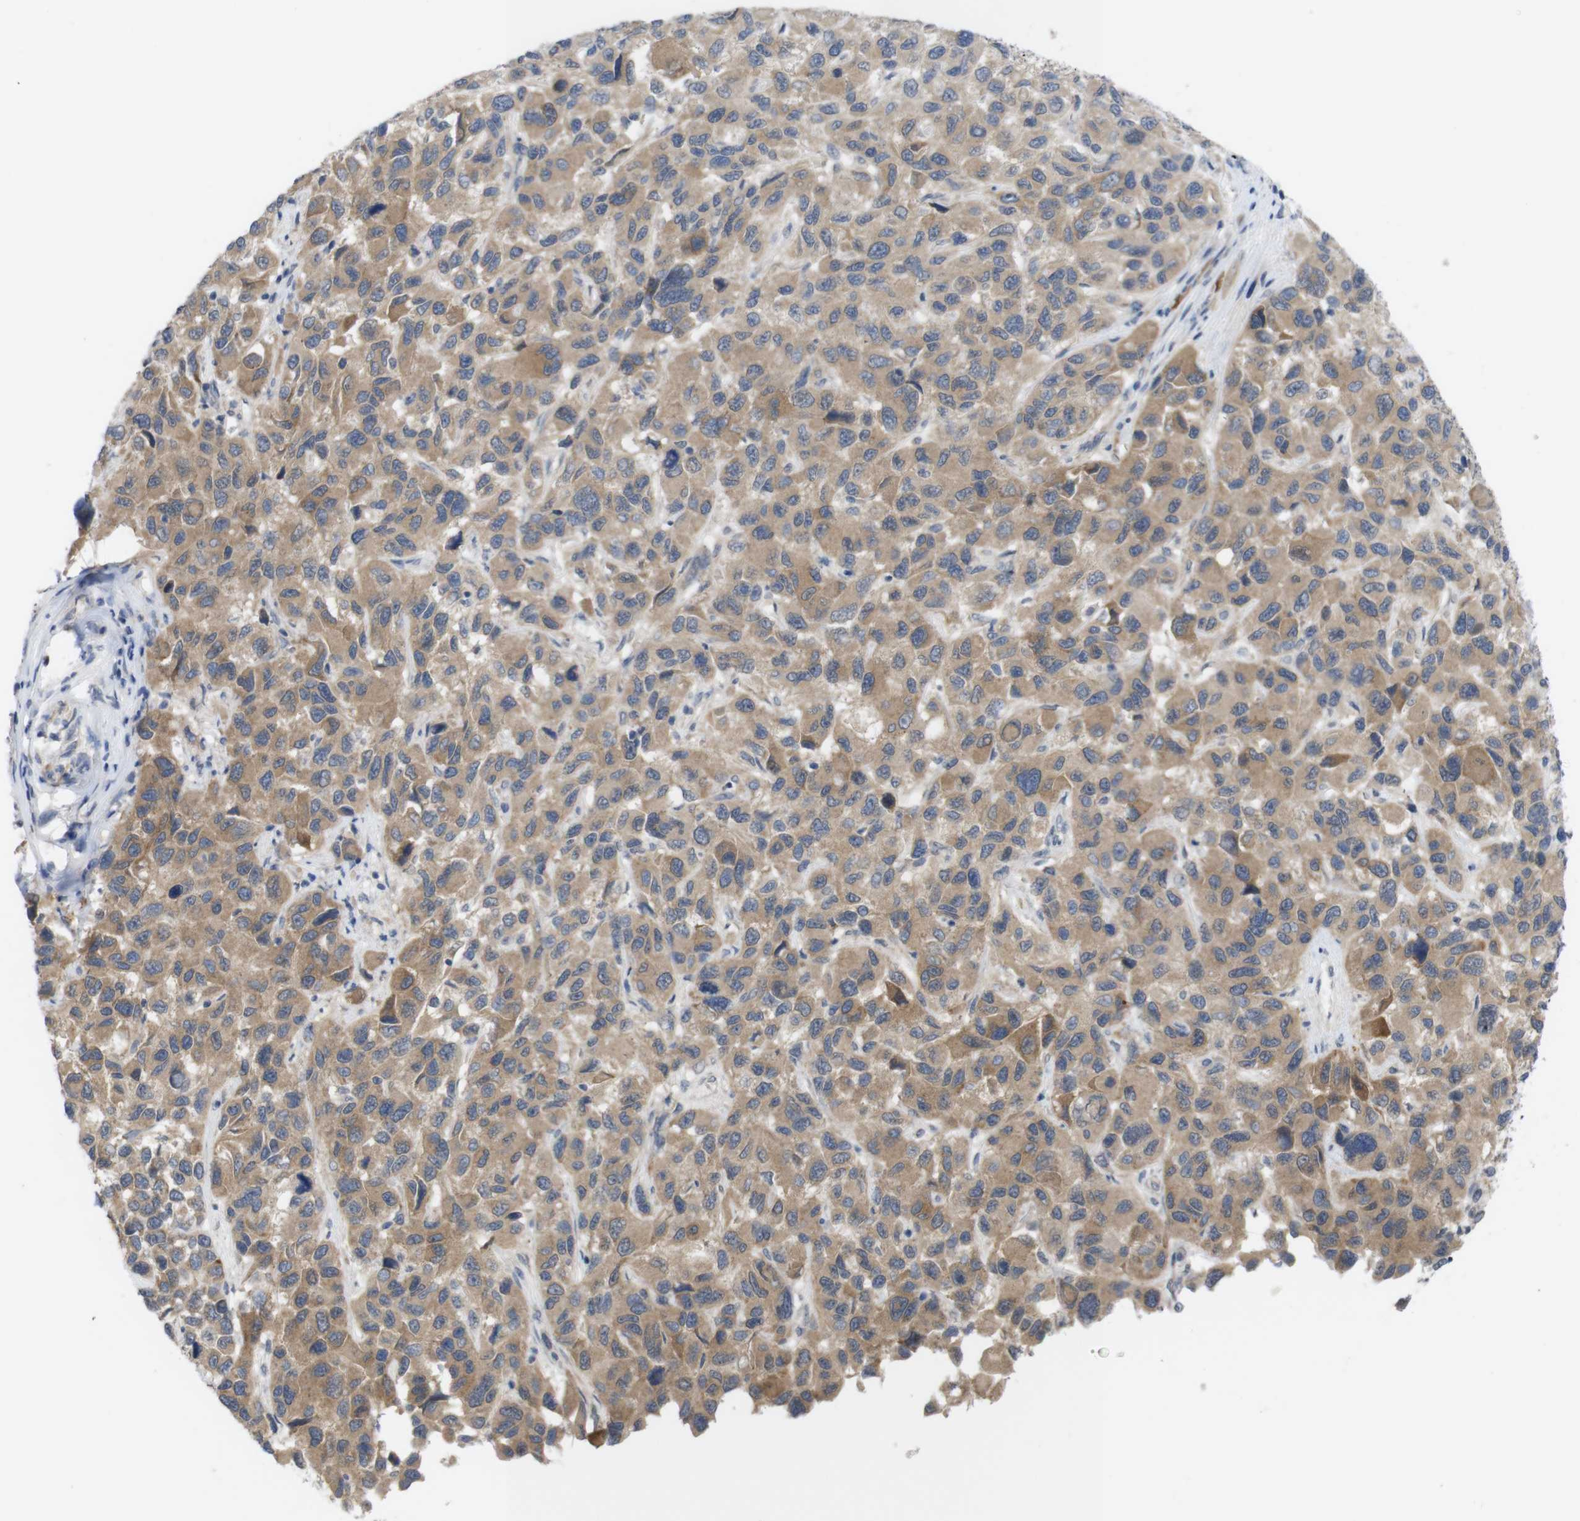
{"staining": {"intensity": "moderate", "quantity": ">75%", "location": "cytoplasmic/membranous"}, "tissue": "melanoma", "cell_type": "Tumor cells", "image_type": "cancer", "snomed": [{"axis": "morphology", "description": "Malignant melanoma, NOS"}, {"axis": "topography", "description": "Skin"}], "caption": "Protein positivity by IHC shows moderate cytoplasmic/membranous staining in about >75% of tumor cells in melanoma.", "gene": "BCAR3", "patient": {"sex": "male", "age": 53}}